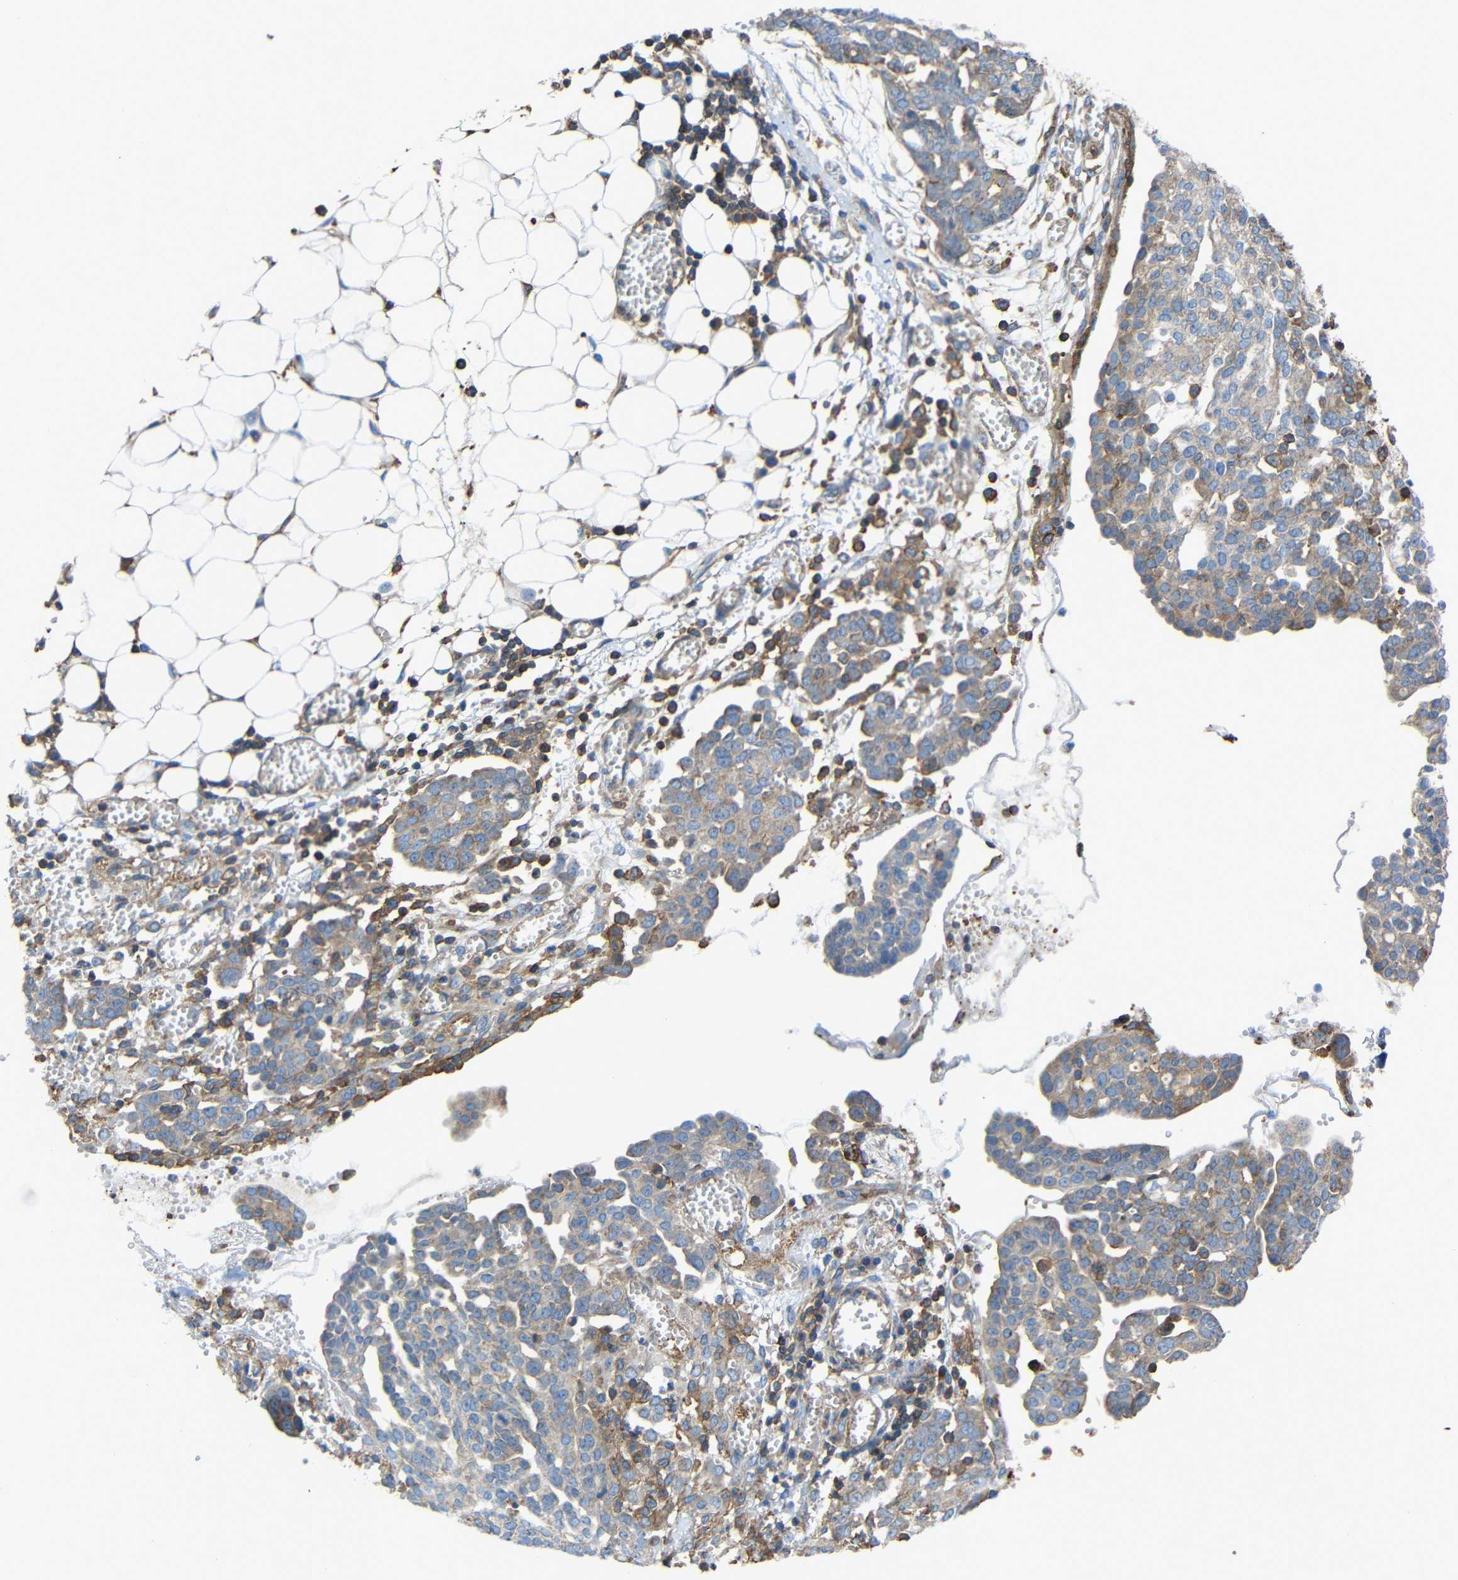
{"staining": {"intensity": "weak", "quantity": ">75%", "location": "cytoplasmic/membranous"}, "tissue": "ovarian cancer", "cell_type": "Tumor cells", "image_type": "cancer", "snomed": [{"axis": "morphology", "description": "Cystadenocarcinoma, serous, NOS"}, {"axis": "topography", "description": "Soft tissue"}, {"axis": "topography", "description": "Ovary"}], "caption": "Human ovarian serous cystadenocarcinoma stained with a protein marker shows weak staining in tumor cells.", "gene": "RHOT2", "patient": {"sex": "female", "age": 57}}